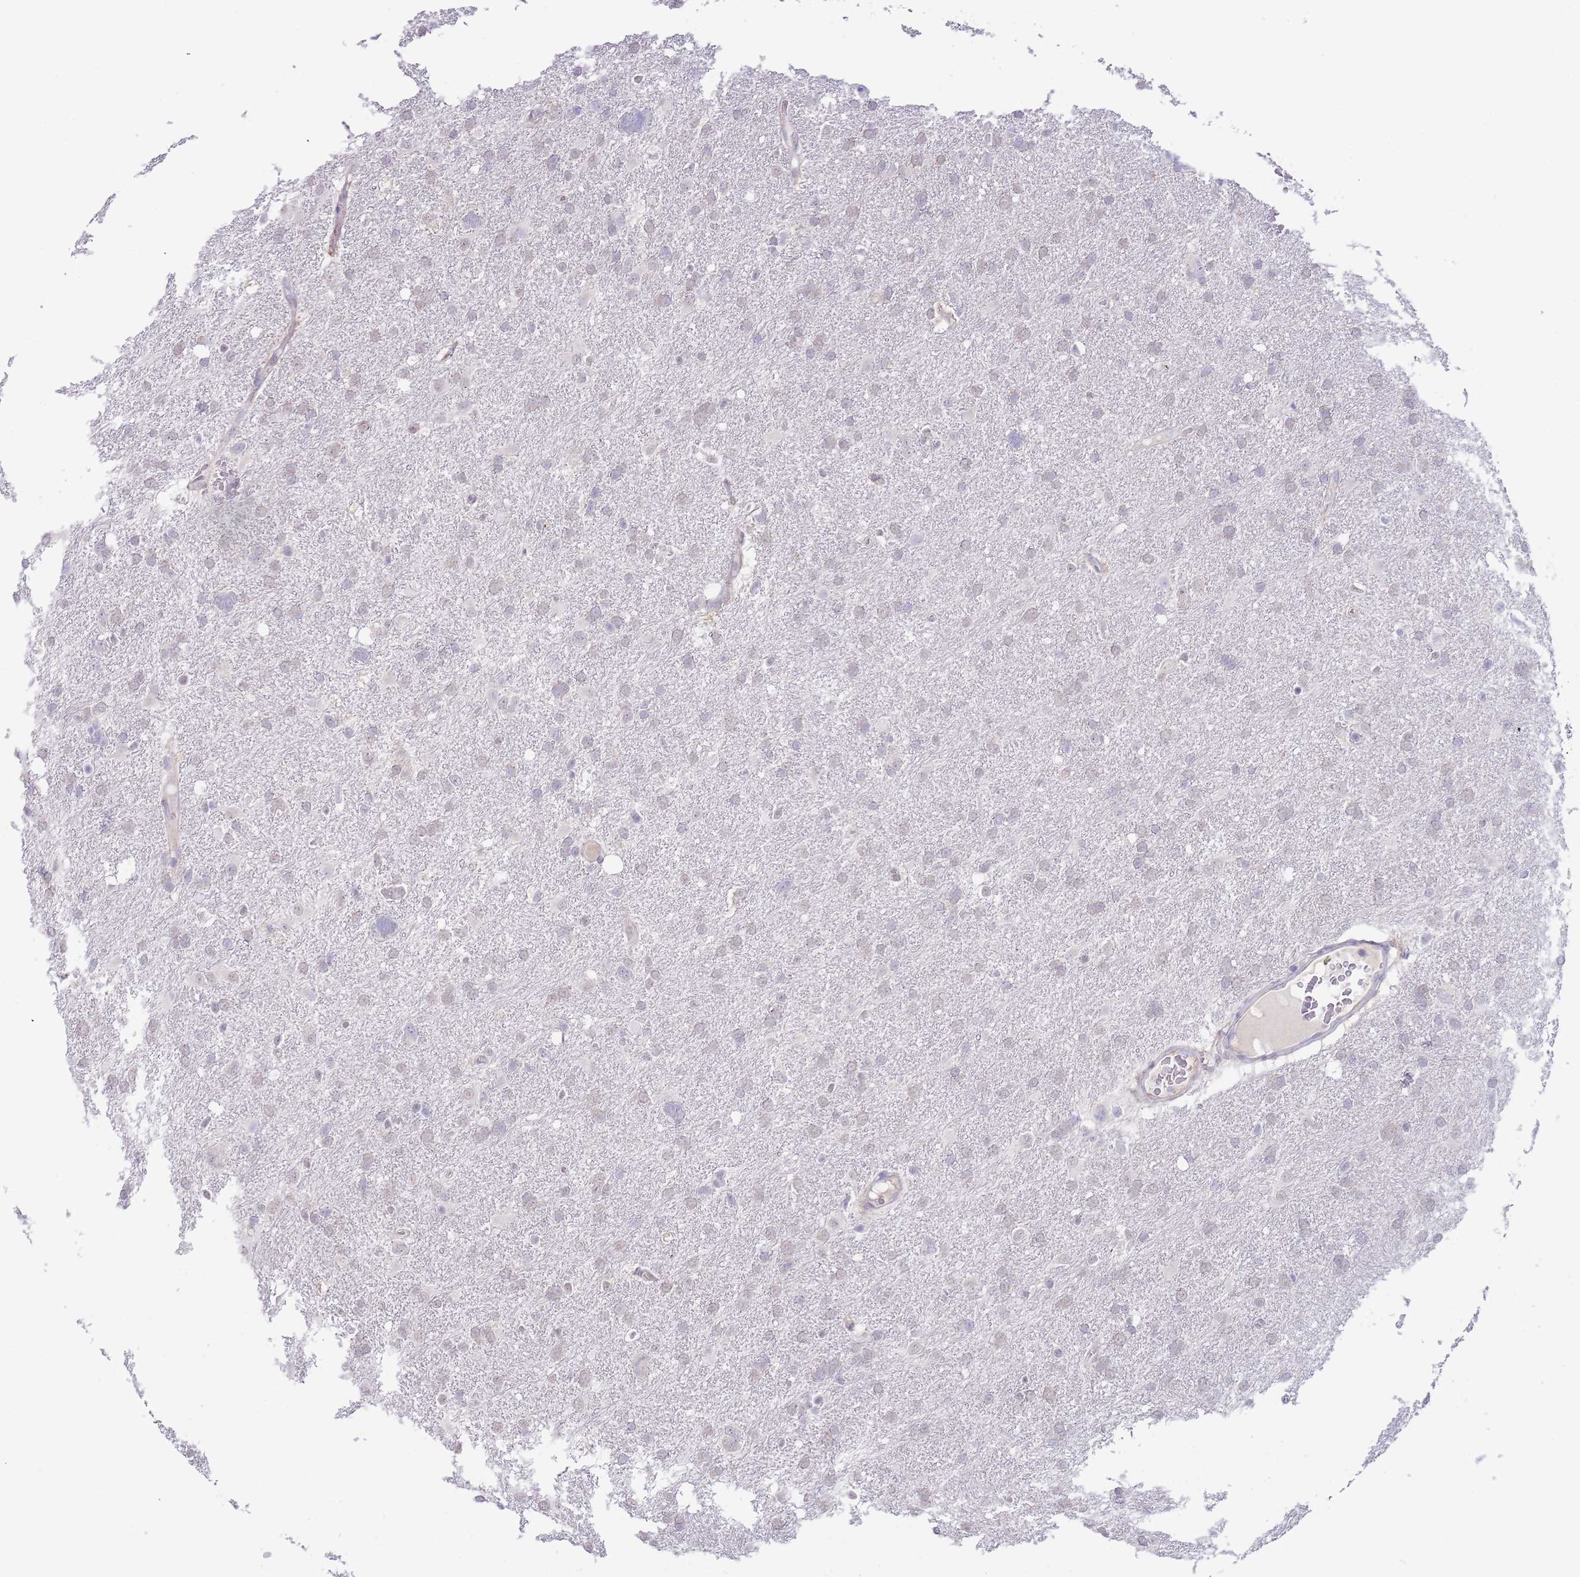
{"staining": {"intensity": "negative", "quantity": "none", "location": "none"}, "tissue": "glioma", "cell_type": "Tumor cells", "image_type": "cancer", "snomed": [{"axis": "morphology", "description": "Glioma, malignant, High grade"}, {"axis": "topography", "description": "Brain"}], "caption": "Image shows no protein positivity in tumor cells of glioma tissue.", "gene": "TNRC6C", "patient": {"sex": "male", "age": 61}}